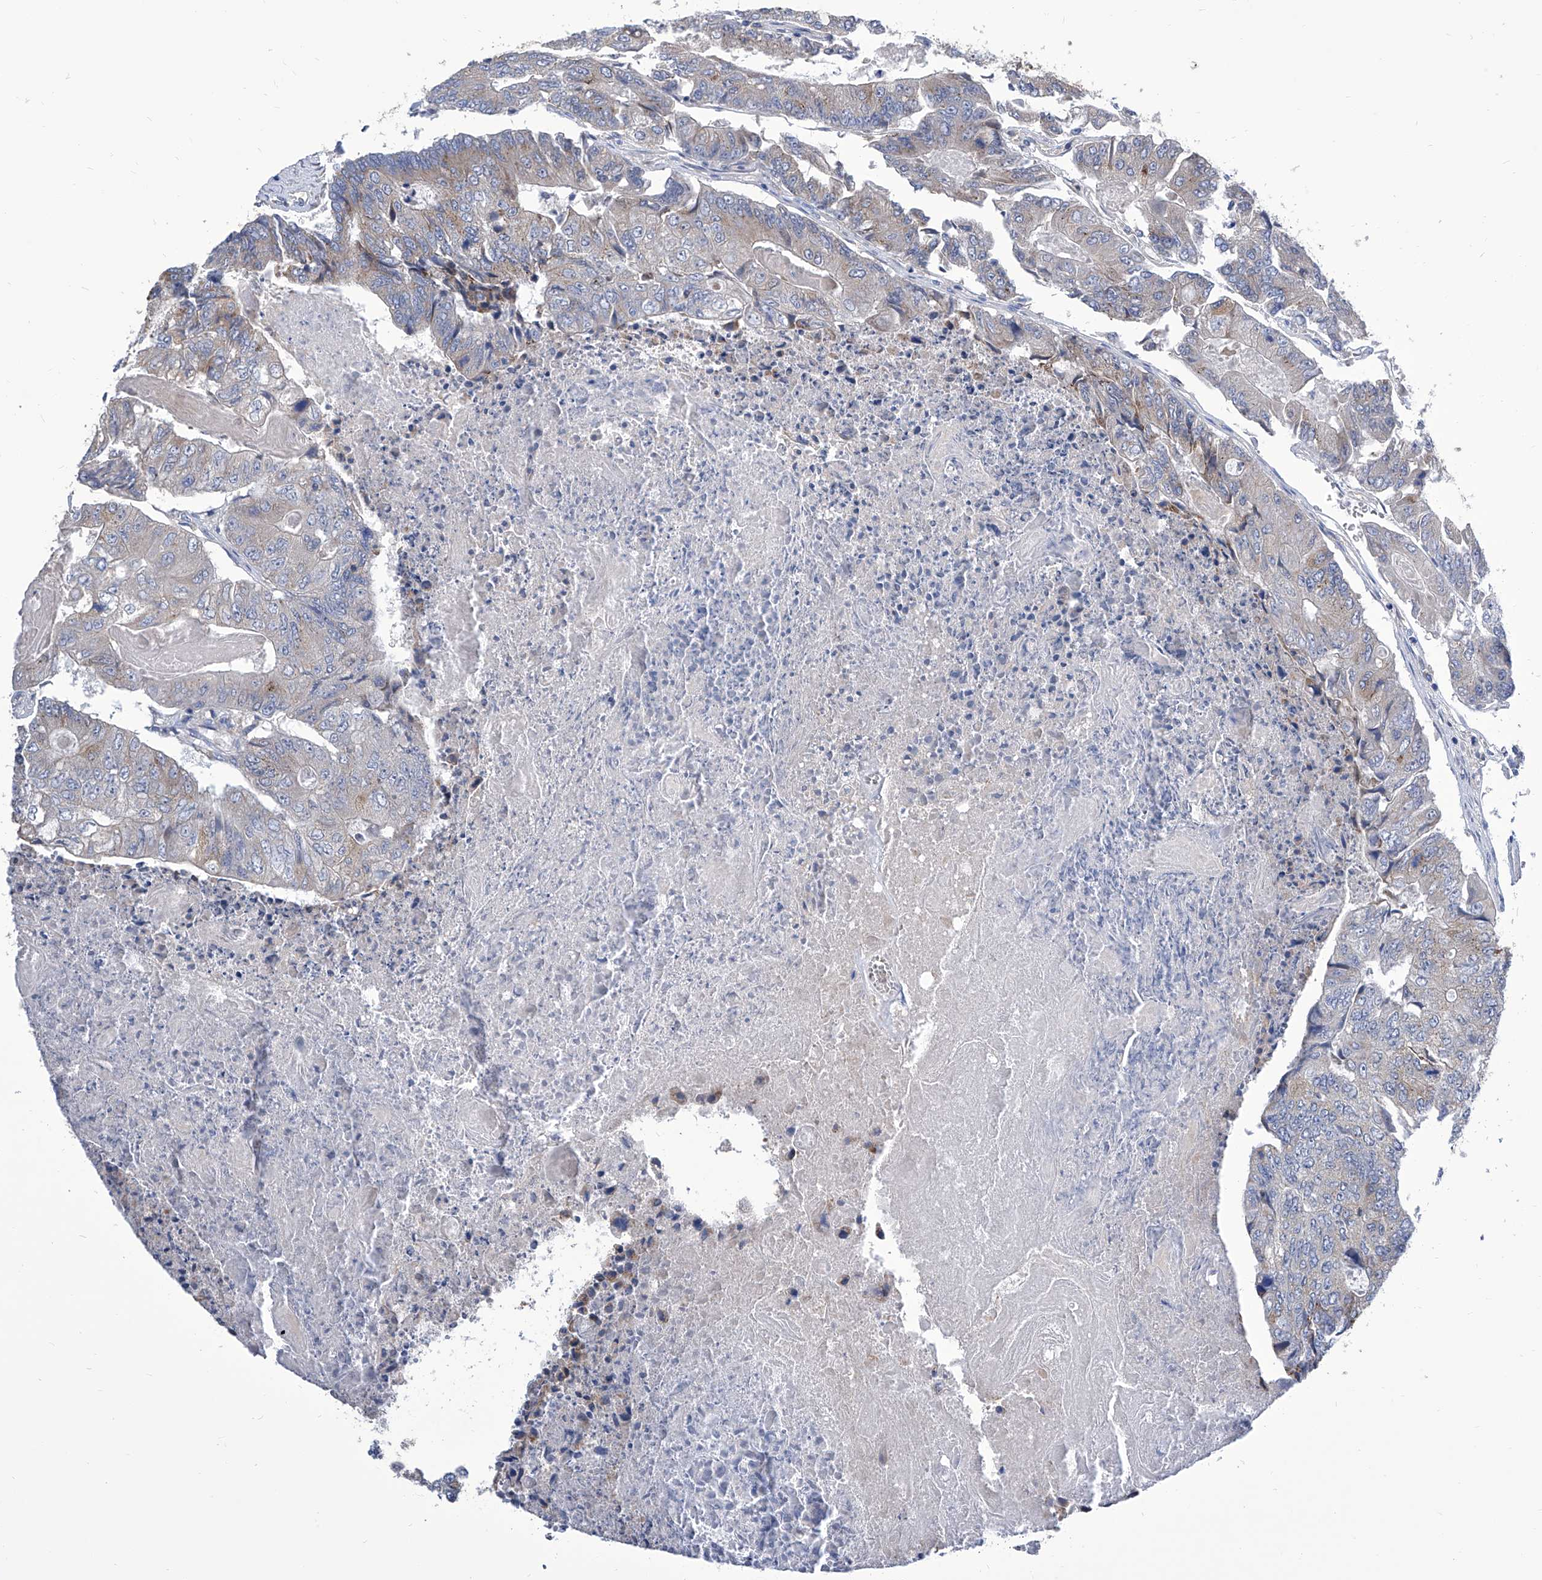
{"staining": {"intensity": "weak", "quantity": "25%-75%", "location": "cytoplasmic/membranous"}, "tissue": "colorectal cancer", "cell_type": "Tumor cells", "image_type": "cancer", "snomed": [{"axis": "morphology", "description": "Adenocarcinoma, NOS"}, {"axis": "topography", "description": "Colon"}], "caption": "Brown immunohistochemical staining in human adenocarcinoma (colorectal) displays weak cytoplasmic/membranous staining in approximately 25%-75% of tumor cells. (Brightfield microscopy of DAB IHC at high magnification).", "gene": "TJAP1", "patient": {"sex": "female", "age": 67}}